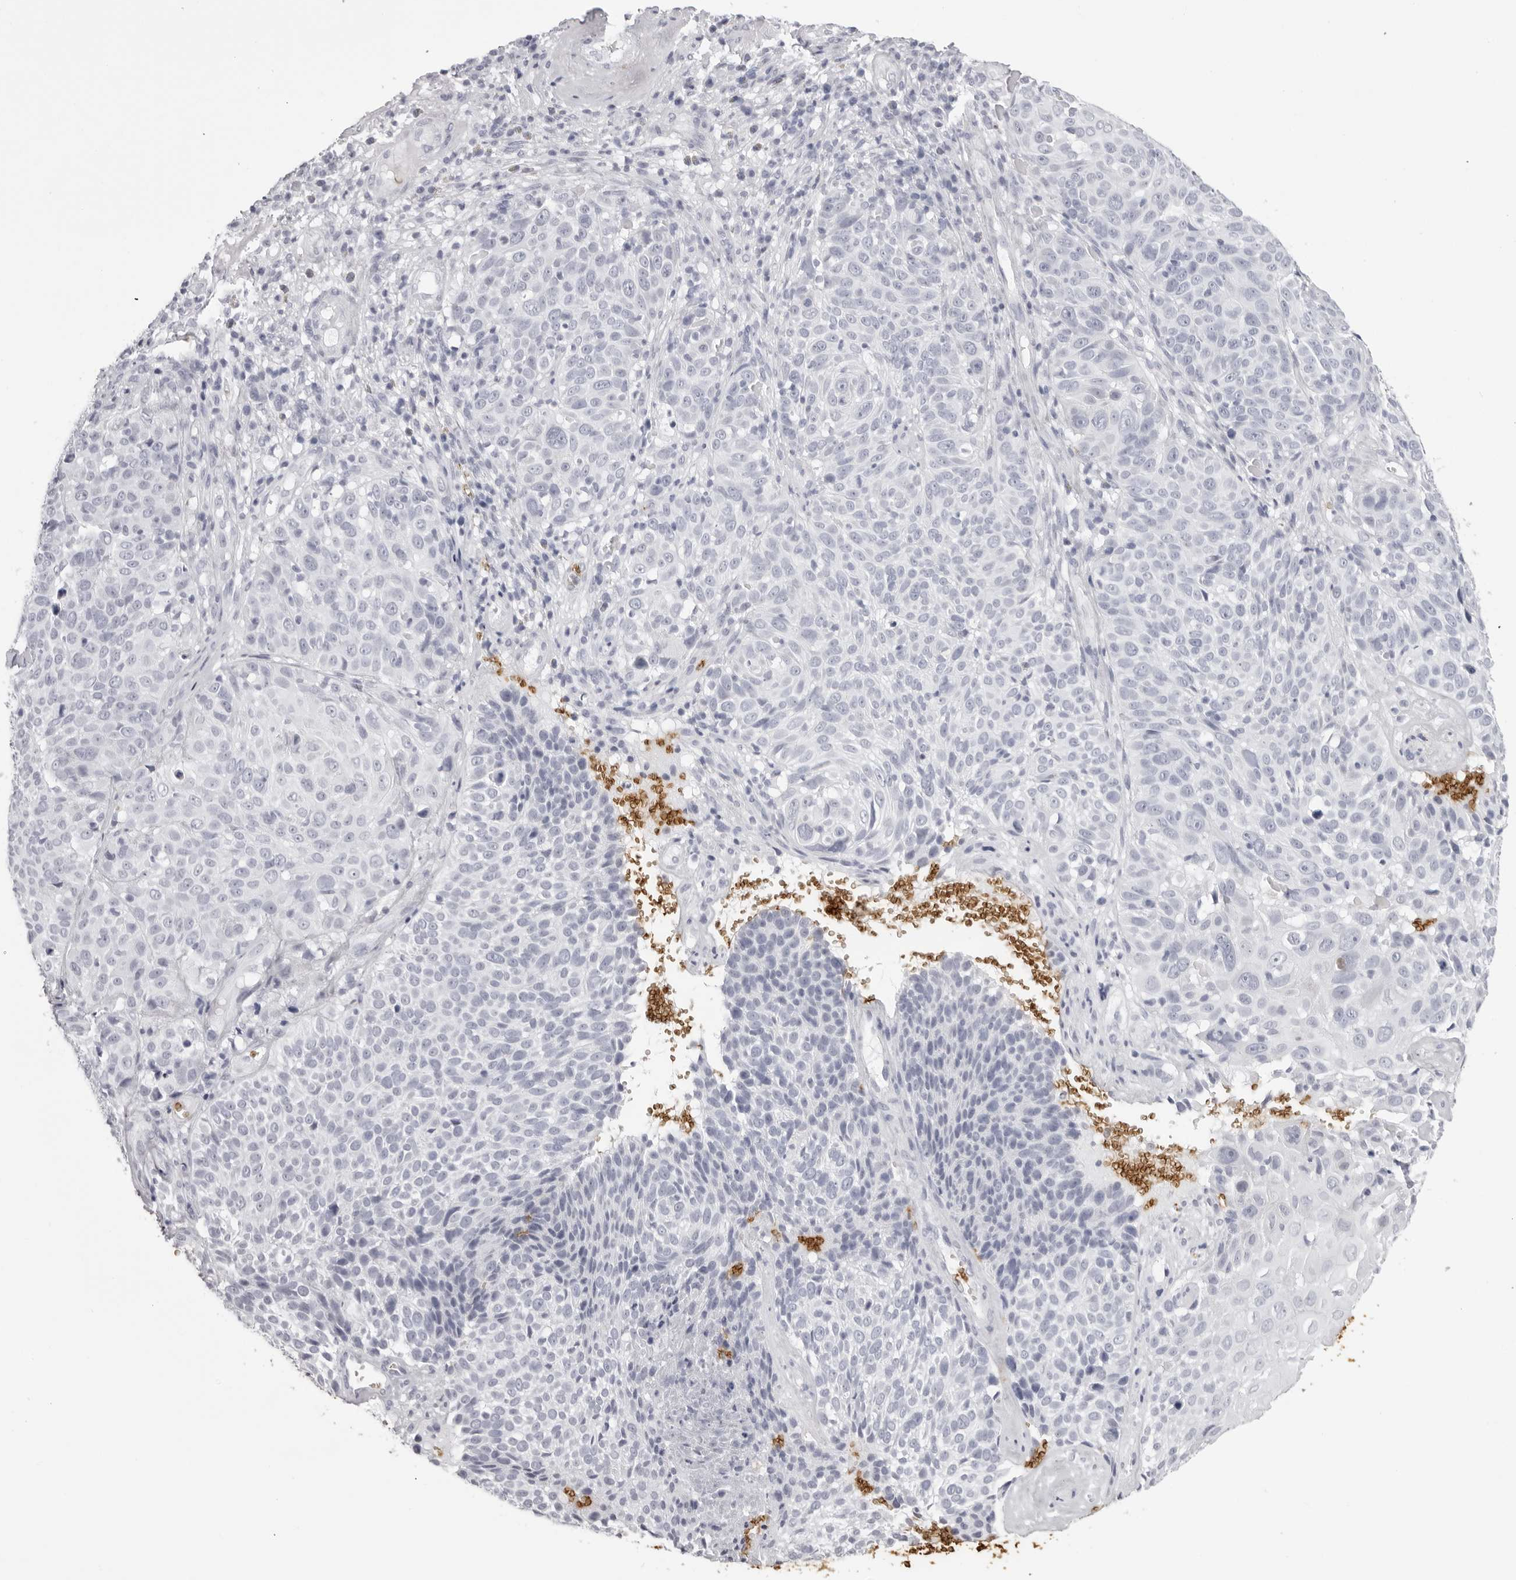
{"staining": {"intensity": "negative", "quantity": "none", "location": "none"}, "tissue": "cervical cancer", "cell_type": "Tumor cells", "image_type": "cancer", "snomed": [{"axis": "morphology", "description": "Squamous cell carcinoma, NOS"}, {"axis": "topography", "description": "Cervix"}], "caption": "The histopathology image shows no significant staining in tumor cells of cervical cancer.", "gene": "SPTA1", "patient": {"sex": "female", "age": 74}}